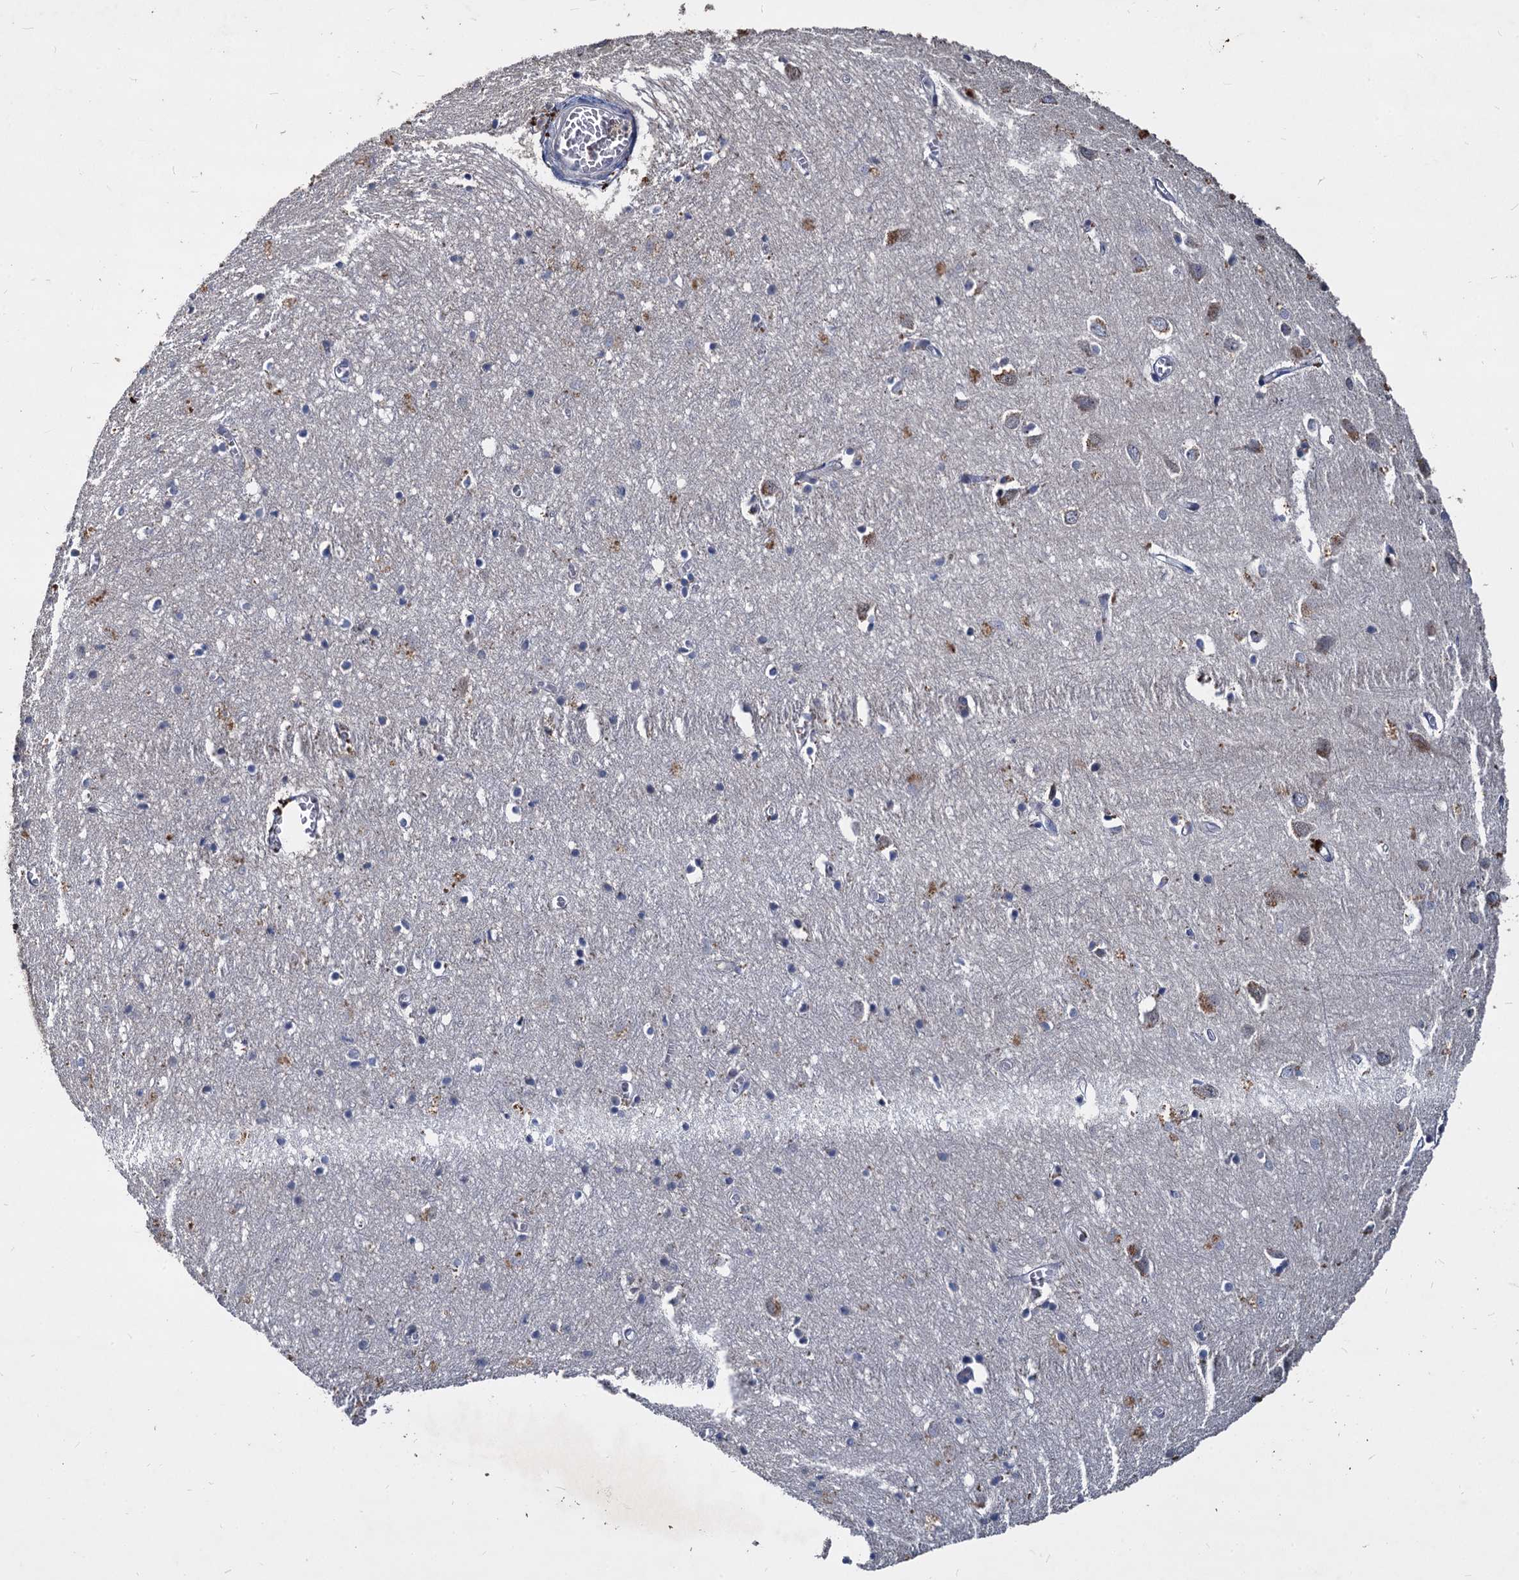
{"staining": {"intensity": "negative", "quantity": "none", "location": "none"}, "tissue": "cerebral cortex", "cell_type": "Endothelial cells", "image_type": "normal", "snomed": [{"axis": "morphology", "description": "Normal tissue, NOS"}, {"axis": "topography", "description": "Cerebral cortex"}], "caption": "The photomicrograph displays no significant staining in endothelial cells of cerebral cortex.", "gene": "CCDC184", "patient": {"sex": "female", "age": 64}}